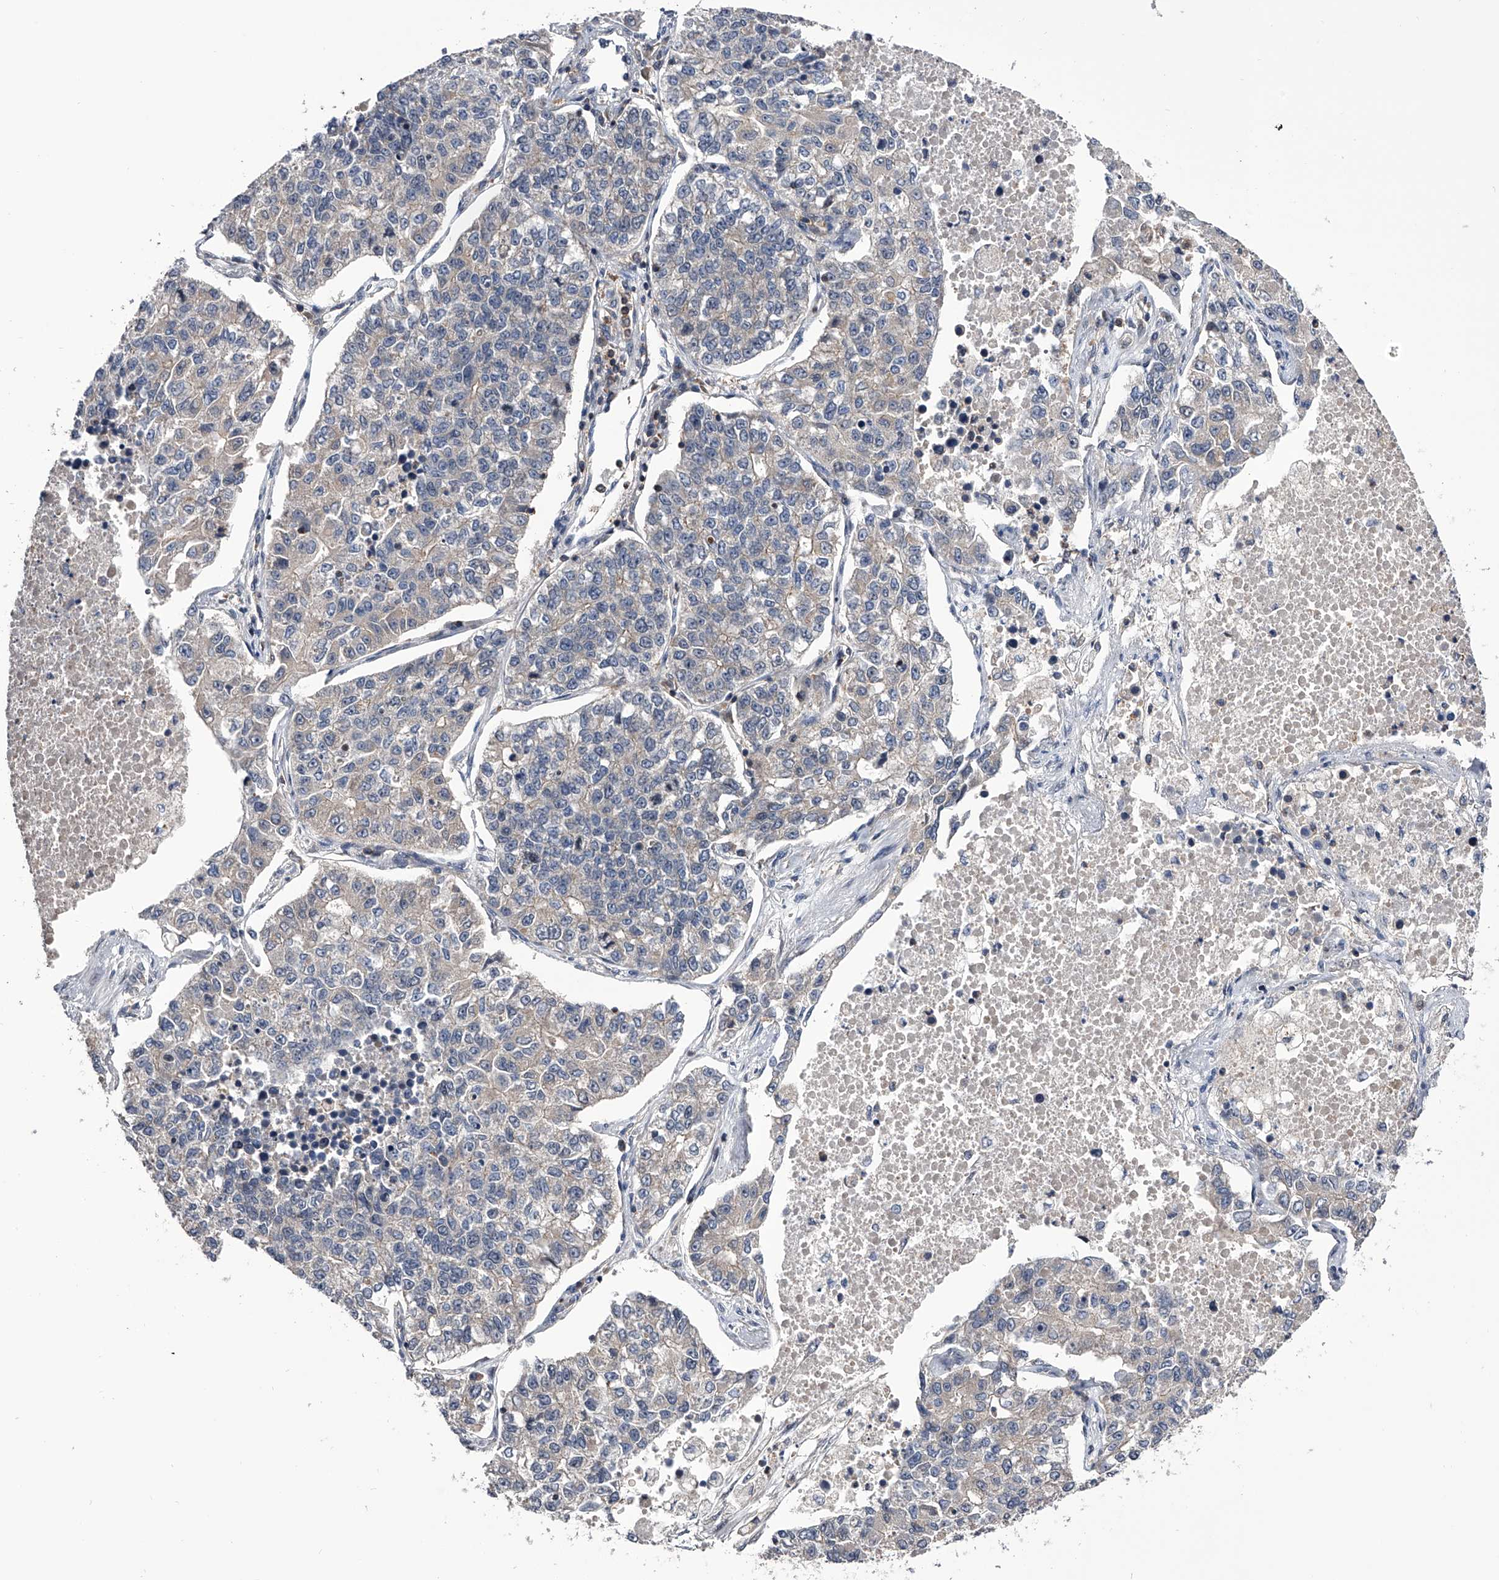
{"staining": {"intensity": "negative", "quantity": "none", "location": "none"}, "tissue": "lung cancer", "cell_type": "Tumor cells", "image_type": "cancer", "snomed": [{"axis": "morphology", "description": "Adenocarcinoma, NOS"}, {"axis": "topography", "description": "Lung"}], "caption": "Immunohistochemistry image of neoplastic tissue: human lung cancer stained with DAB (3,3'-diaminobenzidine) reveals no significant protein staining in tumor cells.", "gene": "PAN3", "patient": {"sex": "male", "age": 49}}